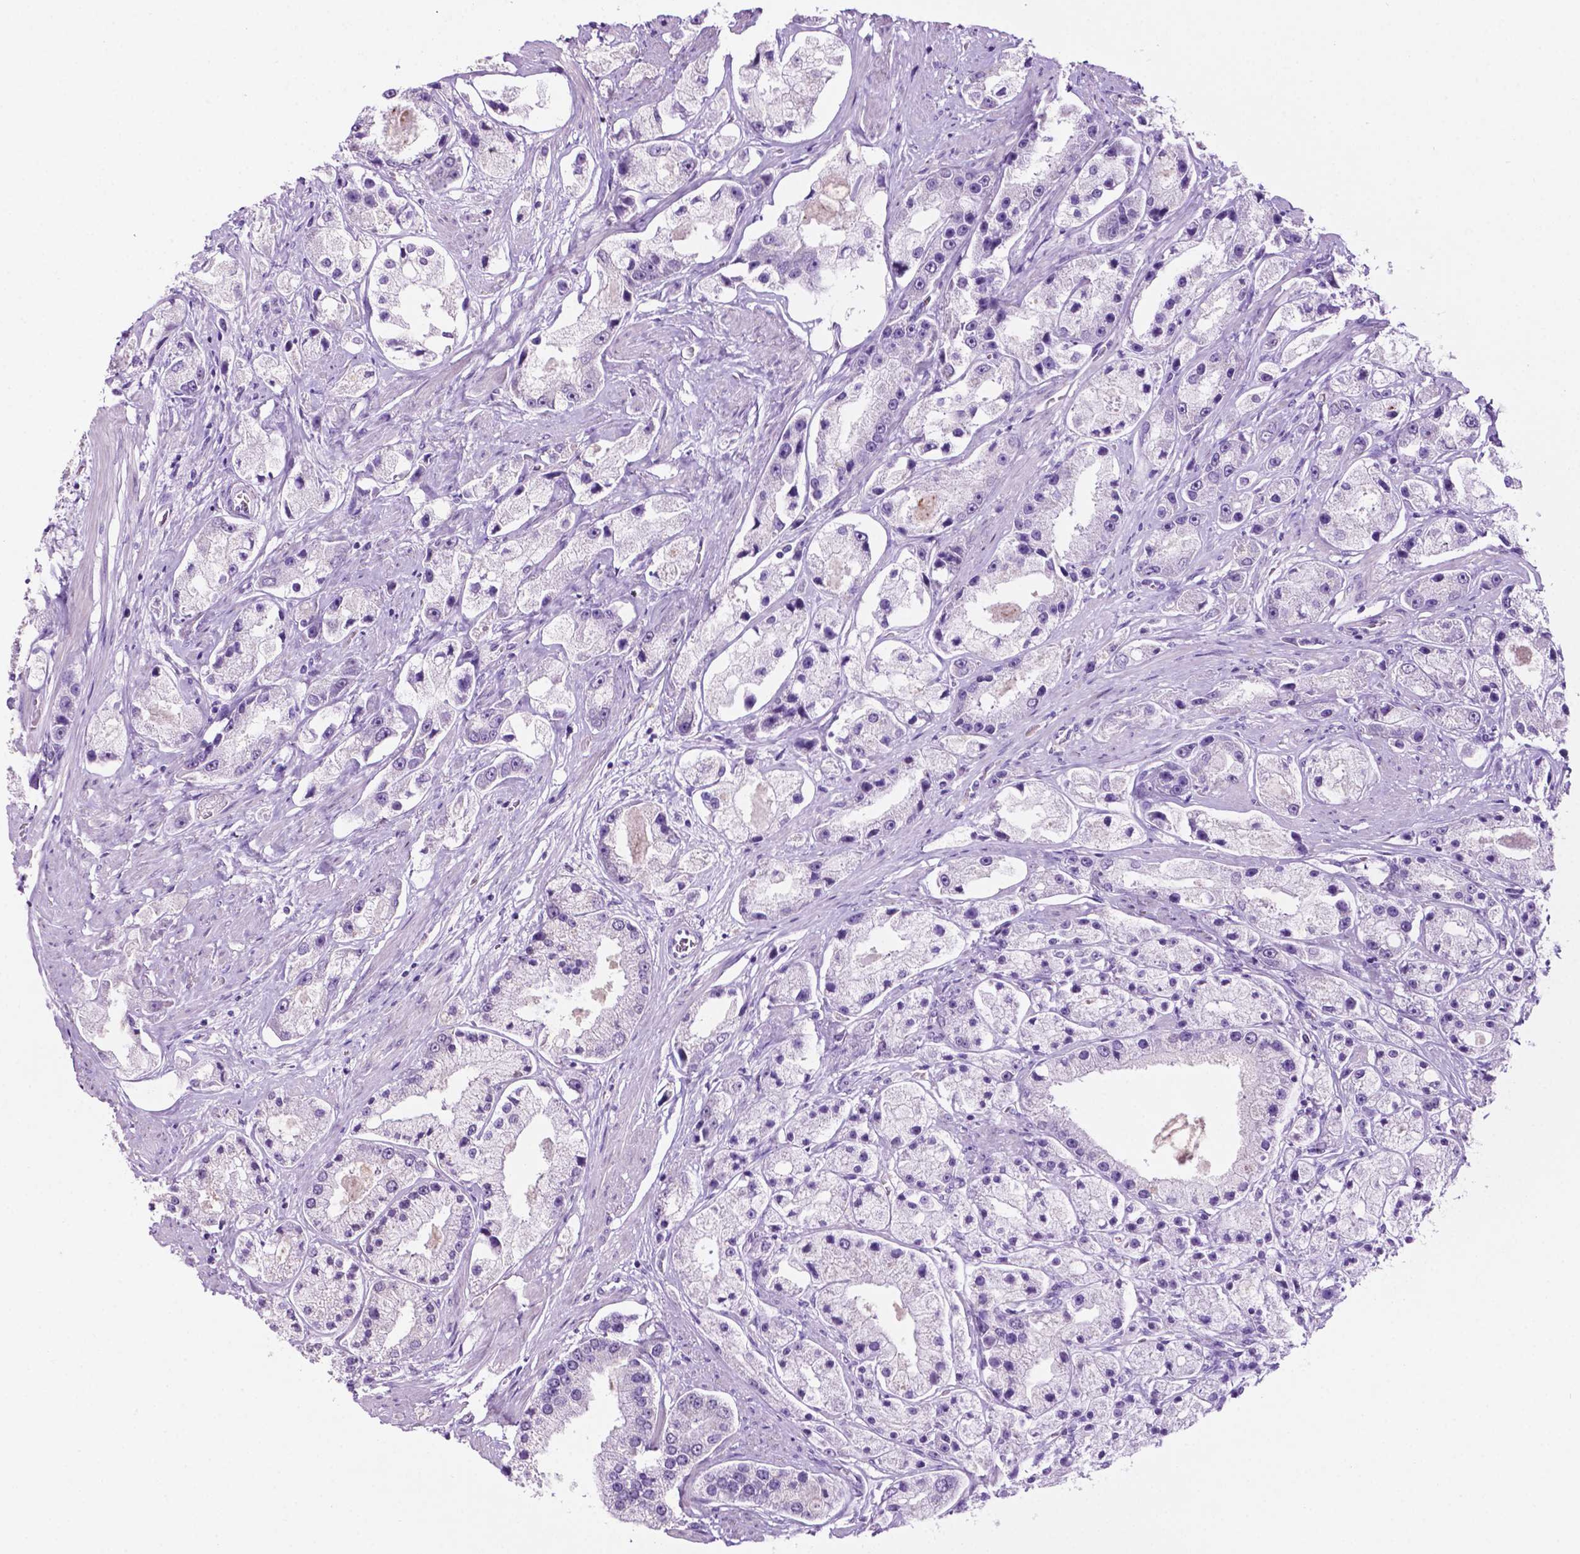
{"staining": {"intensity": "negative", "quantity": "none", "location": "none"}, "tissue": "prostate cancer", "cell_type": "Tumor cells", "image_type": "cancer", "snomed": [{"axis": "morphology", "description": "Adenocarcinoma, High grade"}, {"axis": "topography", "description": "Prostate"}], "caption": "Protein analysis of high-grade adenocarcinoma (prostate) displays no significant positivity in tumor cells.", "gene": "PHGR1", "patient": {"sex": "male", "age": 67}}